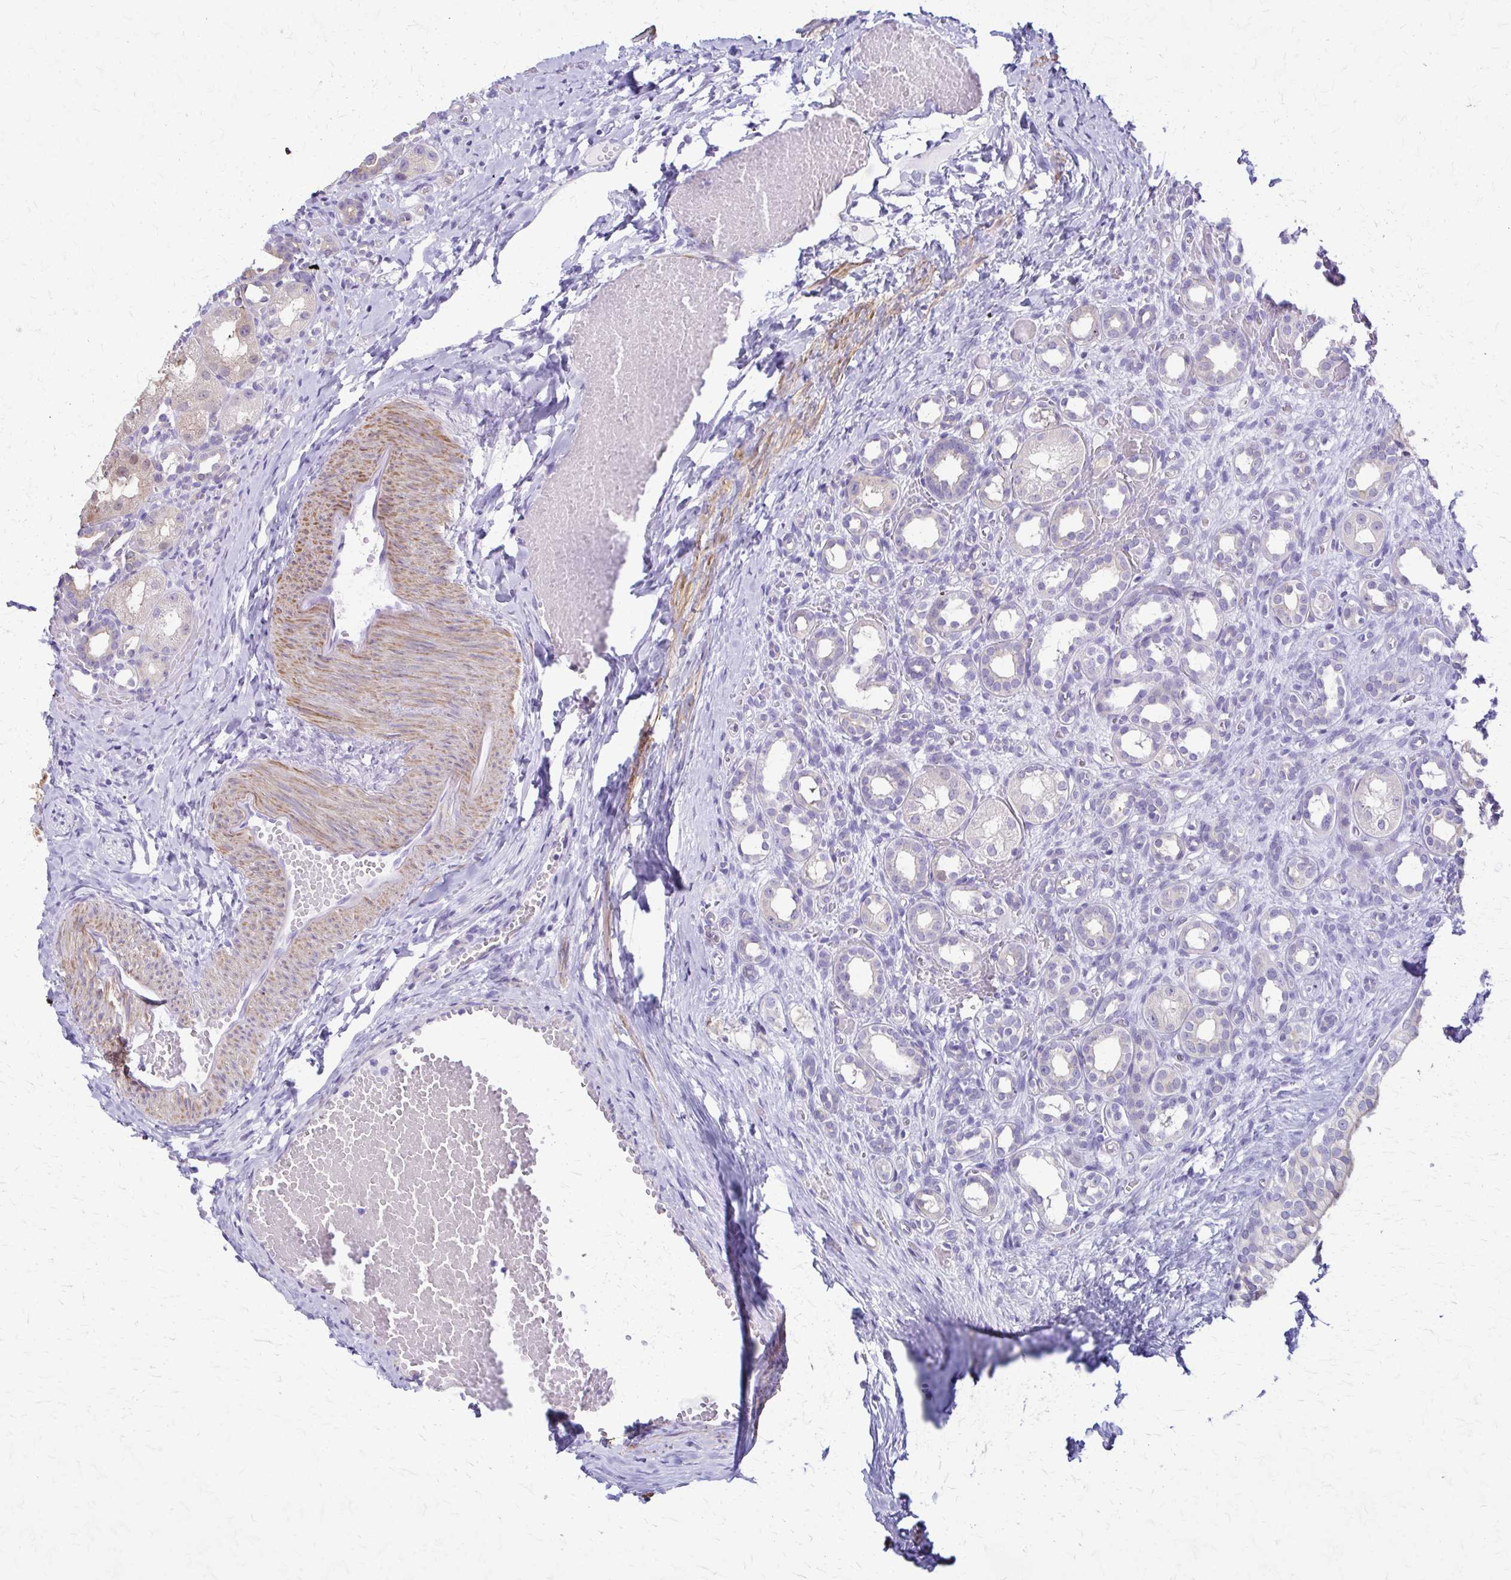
{"staining": {"intensity": "negative", "quantity": "none", "location": "none"}, "tissue": "kidney", "cell_type": "Cells in glomeruli", "image_type": "normal", "snomed": [{"axis": "morphology", "description": "Normal tissue, NOS"}, {"axis": "topography", "description": "Kidney"}], "caption": "Photomicrograph shows no significant protein positivity in cells in glomeruli of benign kidney. The staining is performed using DAB (3,3'-diaminobenzidine) brown chromogen with nuclei counter-stained in using hematoxylin.", "gene": "DSP", "patient": {"sex": "male", "age": 1}}